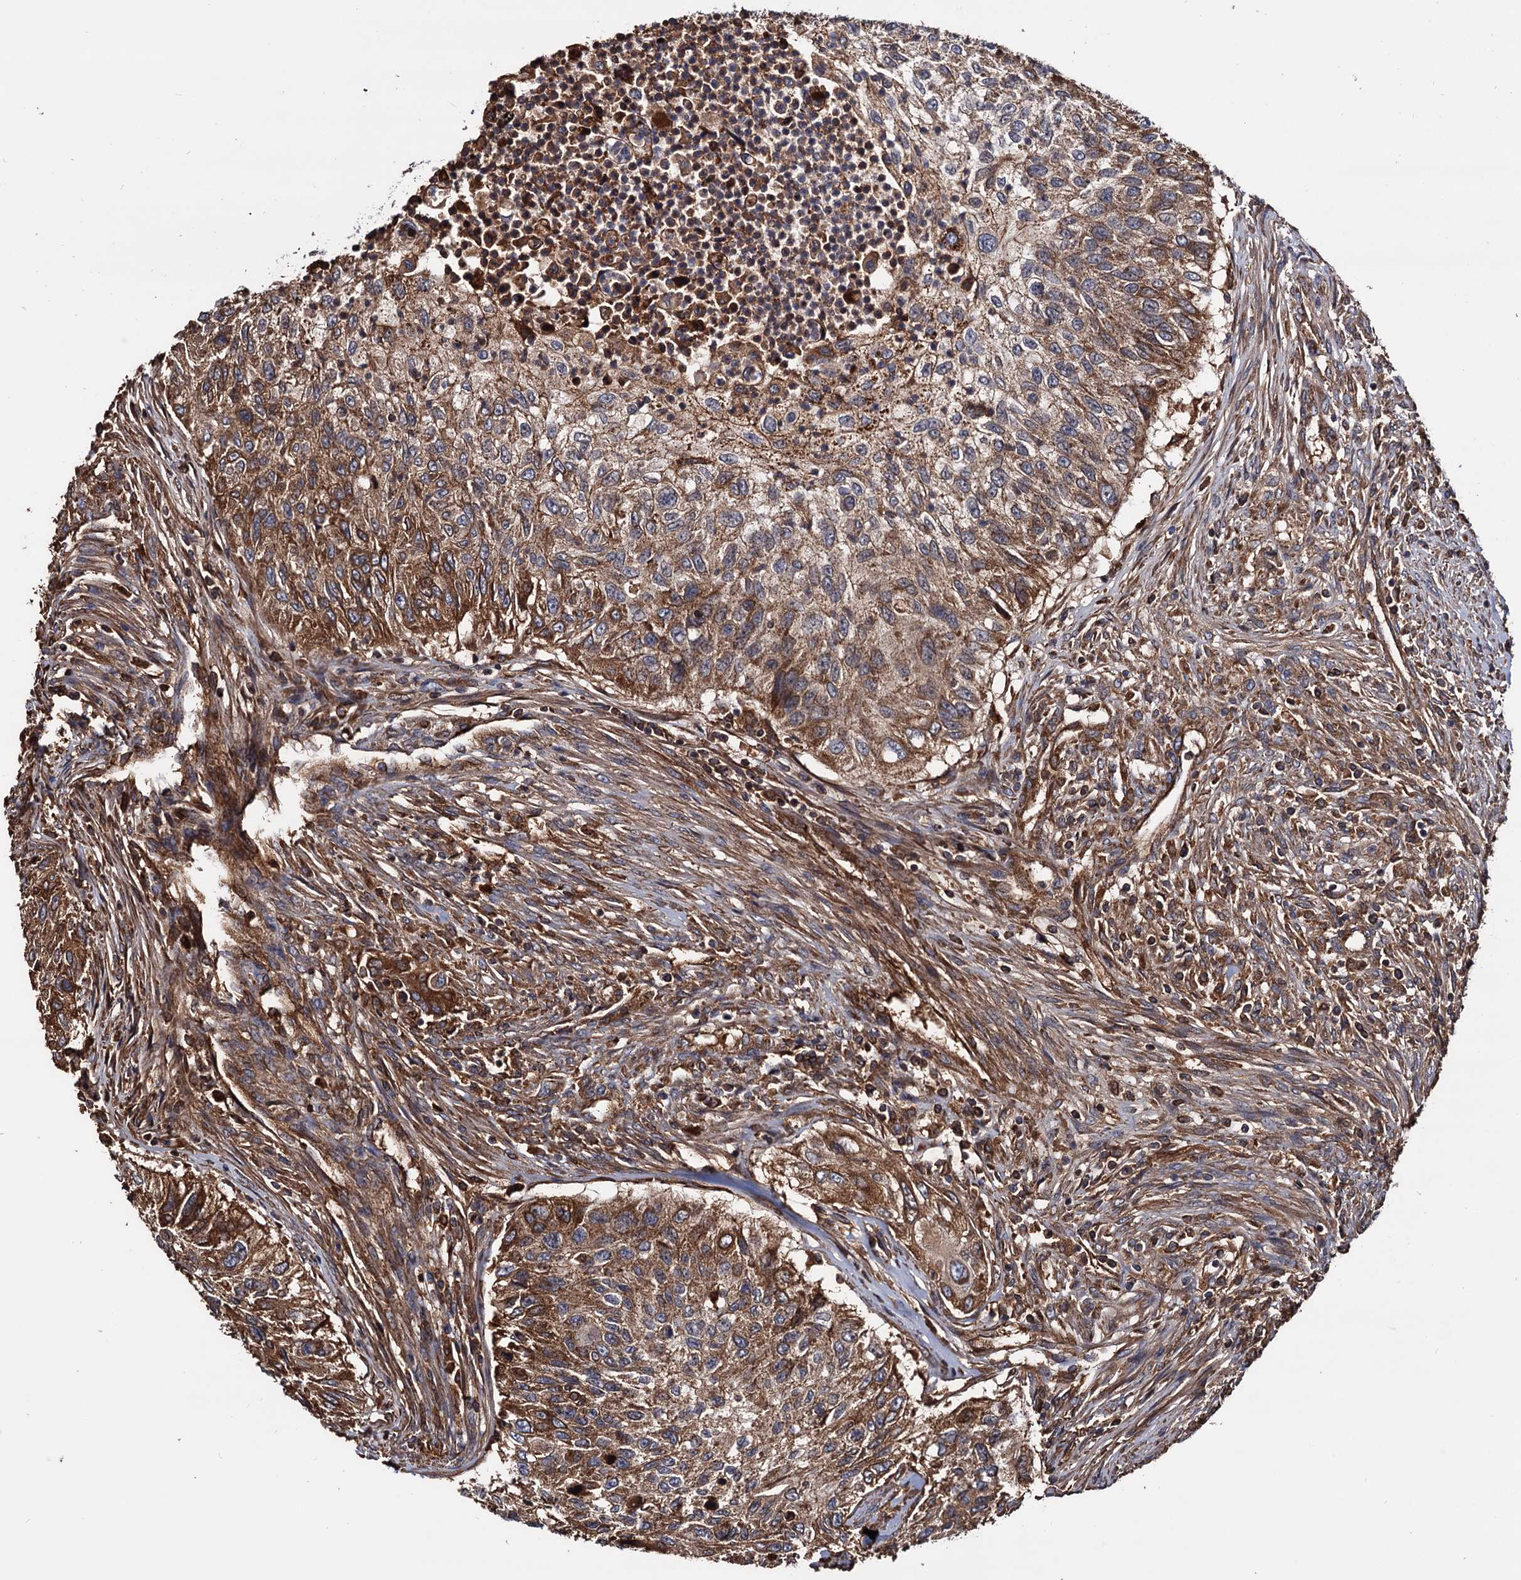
{"staining": {"intensity": "moderate", "quantity": ">75%", "location": "cytoplasmic/membranous"}, "tissue": "urothelial cancer", "cell_type": "Tumor cells", "image_type": "cancer", "snomed": [{"axis": "morphology", "description": "Urothelial carcinoma, High grade"}, {"axis": "topography", "description": "Urinary bladder"}], "caption": "Immunohistochemical staining of human urothelial cancer reveals medium levels of moderate cytoplasmic/membranous protein staining in approximately >75% of tumor cells.", "gene": "MRPL42", "patient": {"sex": "female", "age": 60}}